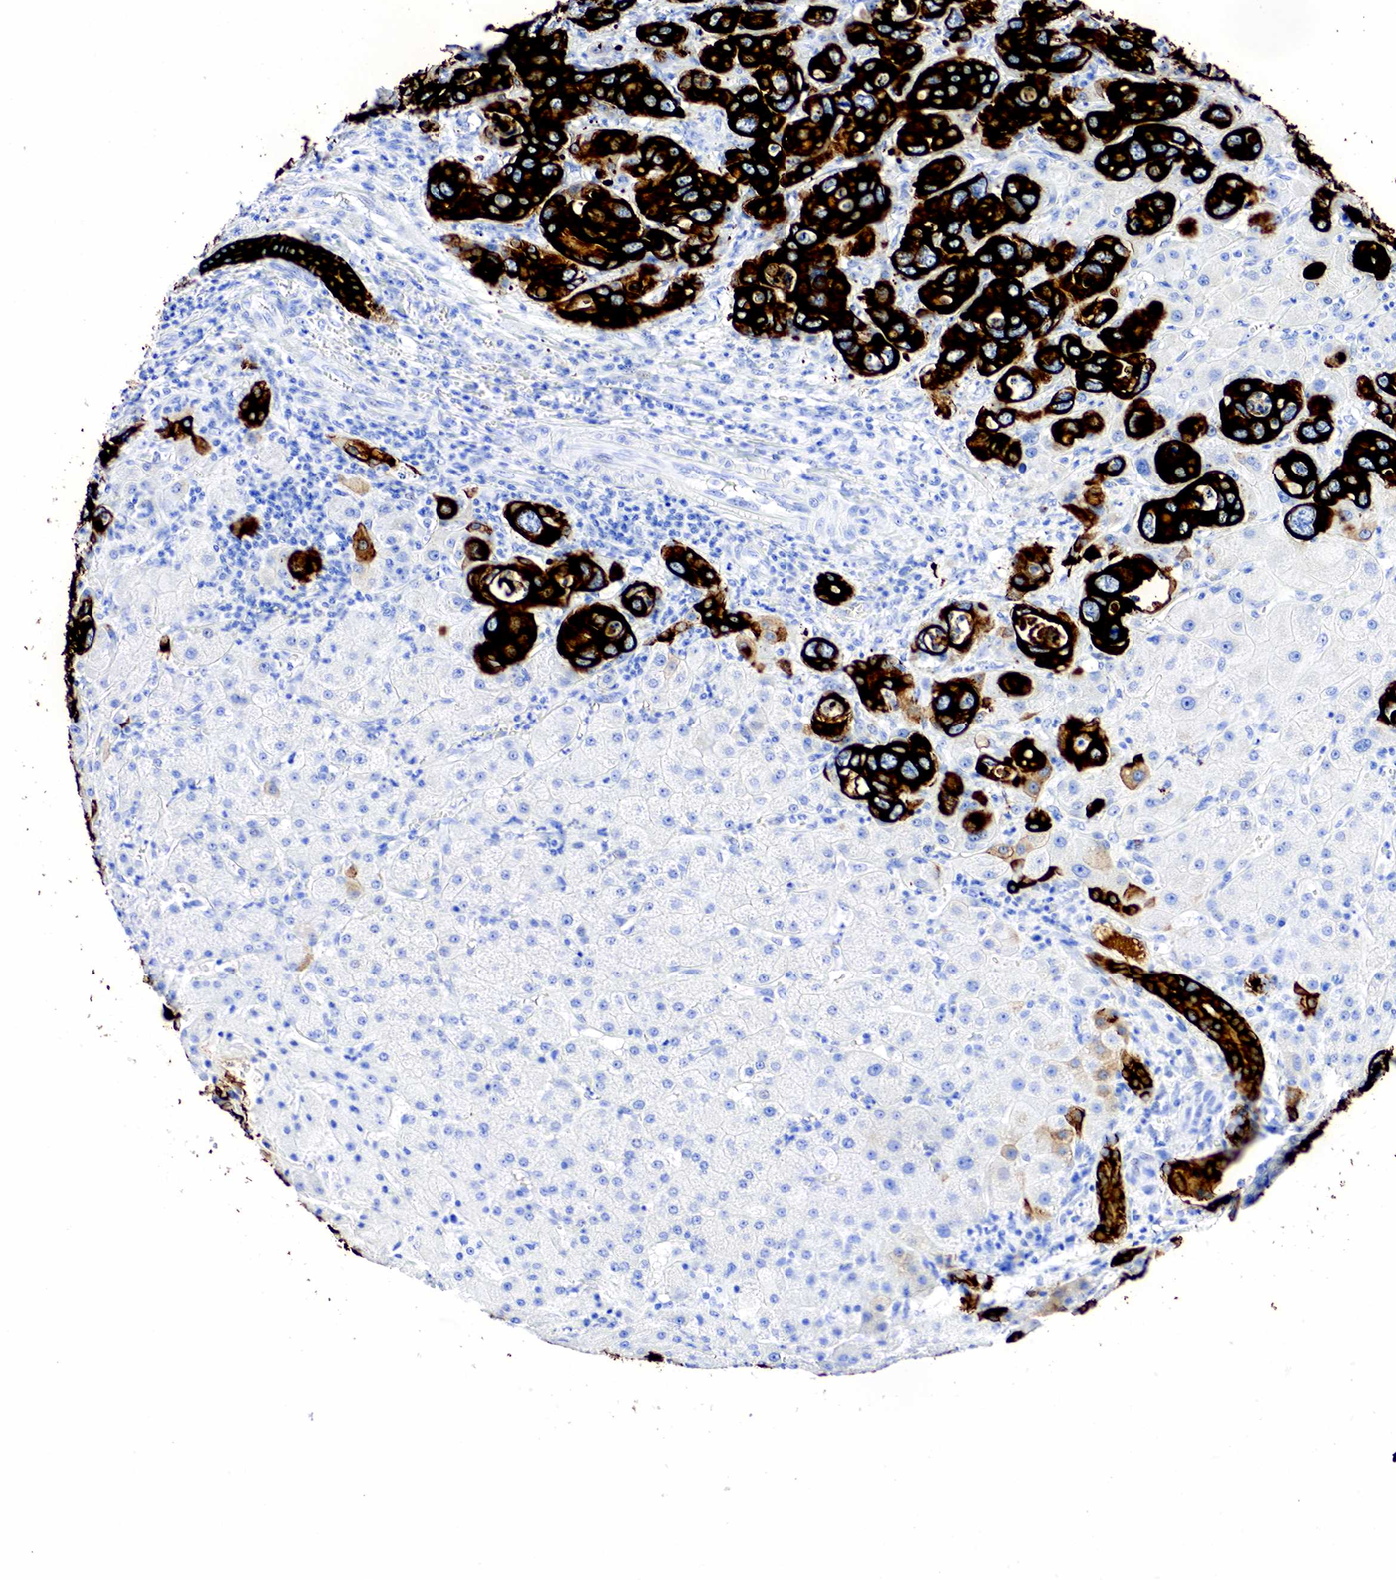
{"staining": {"intensity": "moderate", "quantity": "25%-75%", "location": "cytoplasmic/membranous"}, "tissue": "liver cancer", "cell_type": "Tumor cells", "image_type": "cancer", "snomed": [{"axis": "morphology", "description": "Cholangiocarcinoma"}, {"axis": "topography", "description": "Liver"}], "caption": "Immunohistochemical staining of human cholangiocarcinoma (liver) reveals medium levels of moderate cytoplasmic/membranous staining in about 25%-75% of tumor cells. (Stains: DAB in brown, nuclei in blue, Microscopy: brightfield microscopy at high magnification).", "gene": "KRT7", "patient": {"sex": "female", "age": 79}}